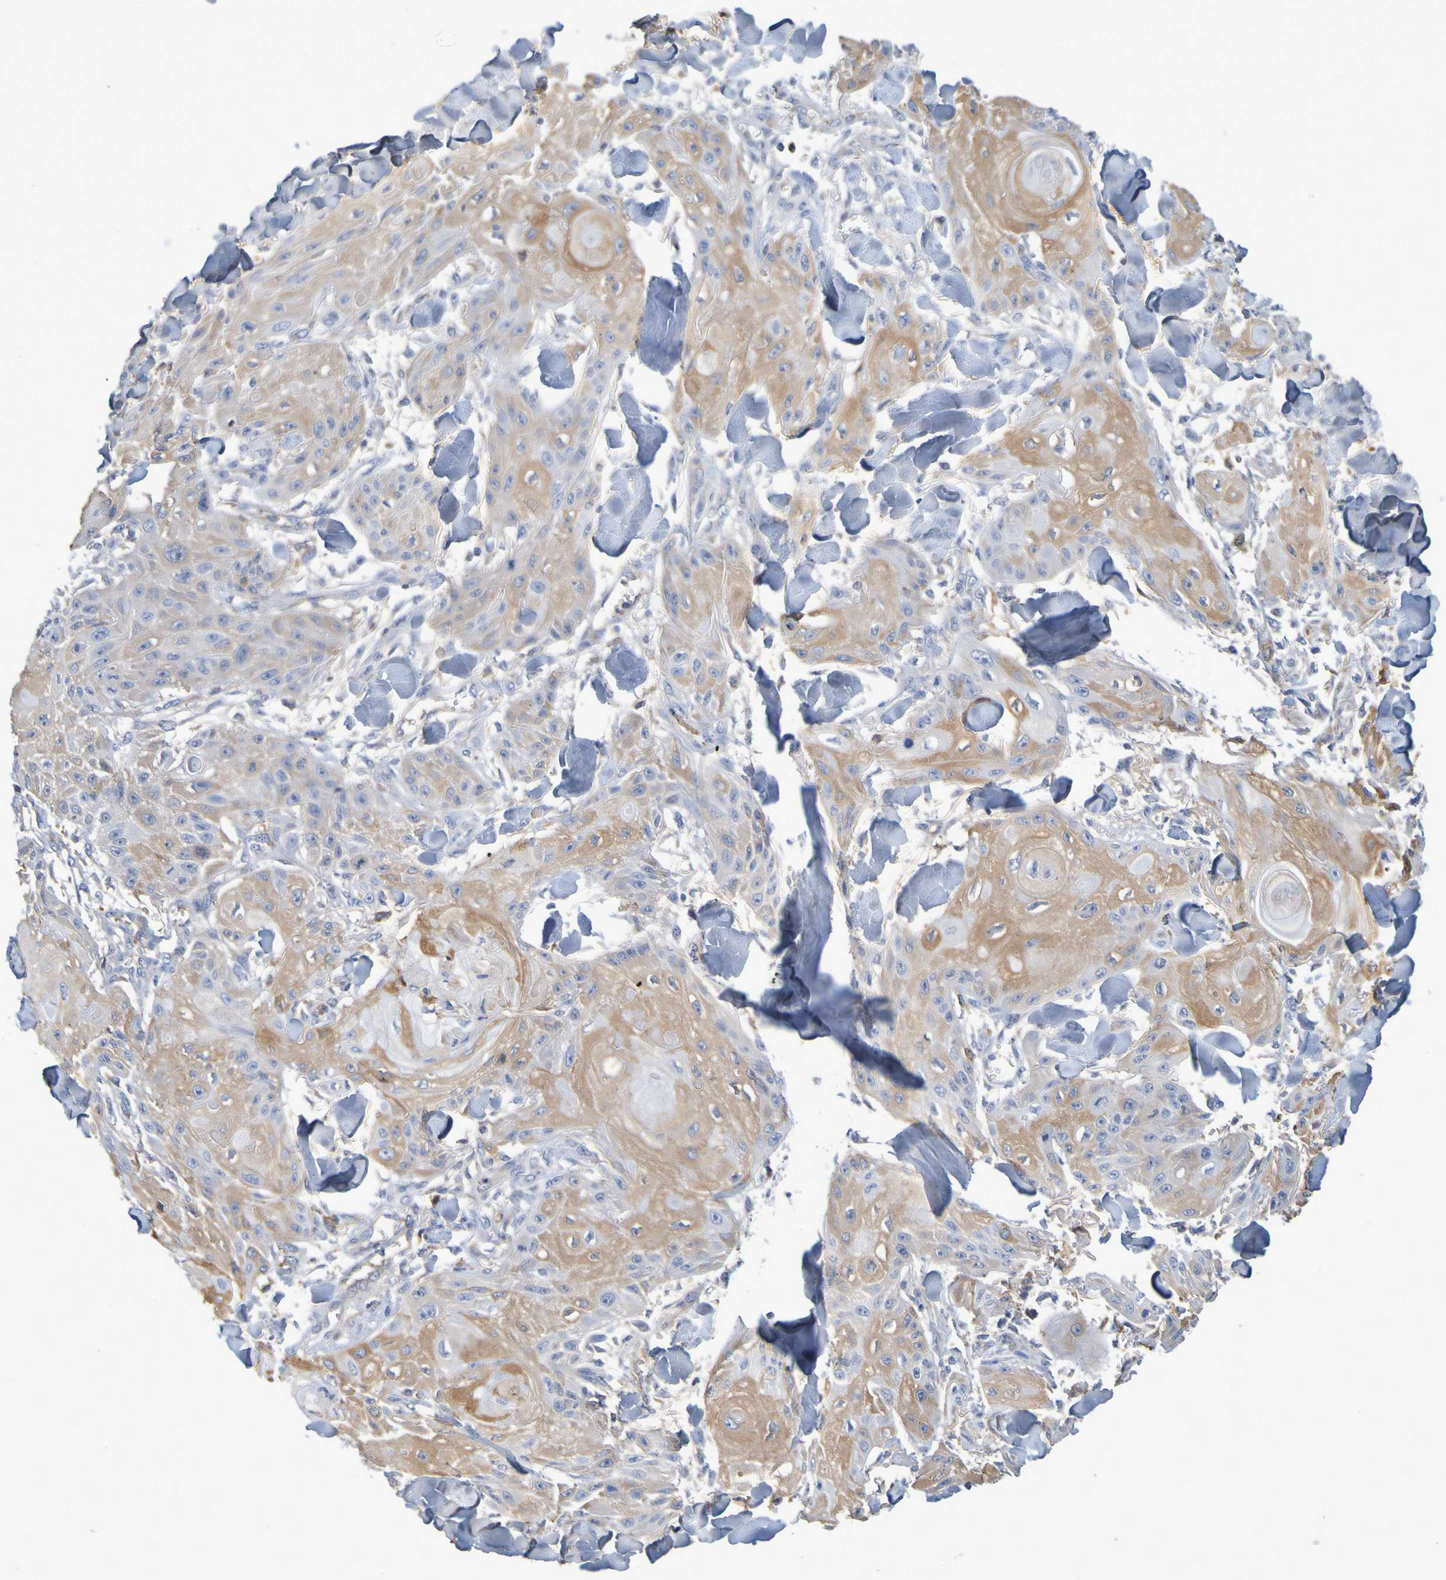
{"staining": {"intensity": "moderate", "quantity": "25%-75%", "location": "cytoplasmic/membranous"}, "tissue": "skin cancer", "cell_type": "Tumor cells", "image_type": "cancer", "snomed": [{"axis": "morphology", "description": "Squamous cell carcinoma, NOS"}, {"axis": "topography", "description": "Skin"}], "caption": "A brown stain highlights moderate cytoplasmic/membranous staining of a protein in human skin cancer tumor cells. (brown staining indicates protein expression, while blue staining denotes nuclei).", "gene": "GAB3", "patient": {"sex": "male", "age": 74}}